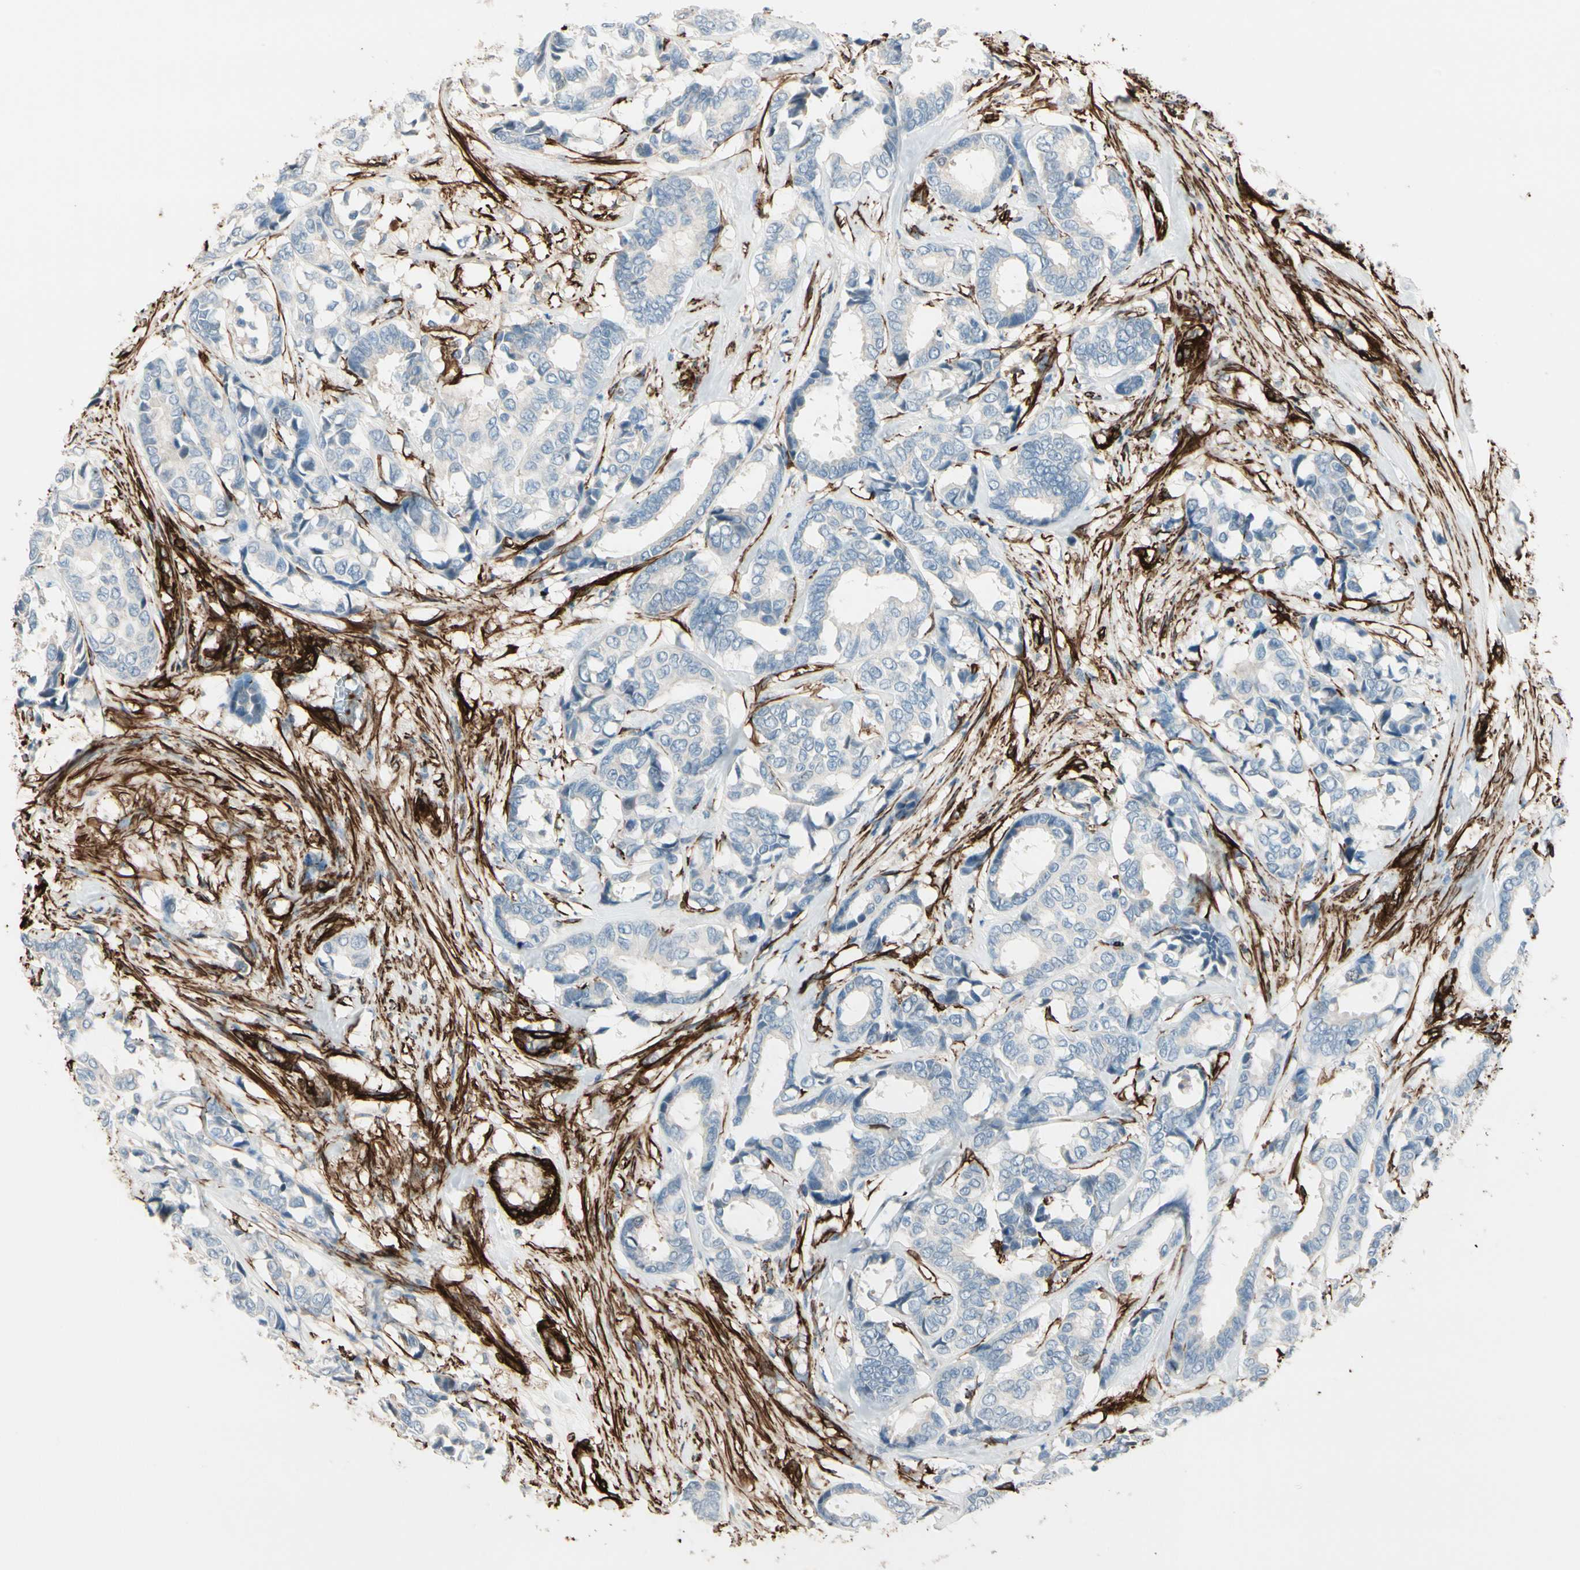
{"staining": {"intensity": "negative", "quantity": "none", "location": "none"}, "tissue": "breast cancer", "cell_type": "Tumor cells", "image_type": "cancer", "snomed": [{"axis": "morphology", "description": "Duct carcinoma"}, {"axis": "topography", "description": "Breast"}], "caption": "Human breast invasive ductal carcinoma stained for a protein using IHC demonstrates no positivity in tumor cells.", "gene": "CALD1", "patient": {"sex": "female", "age": 87}}